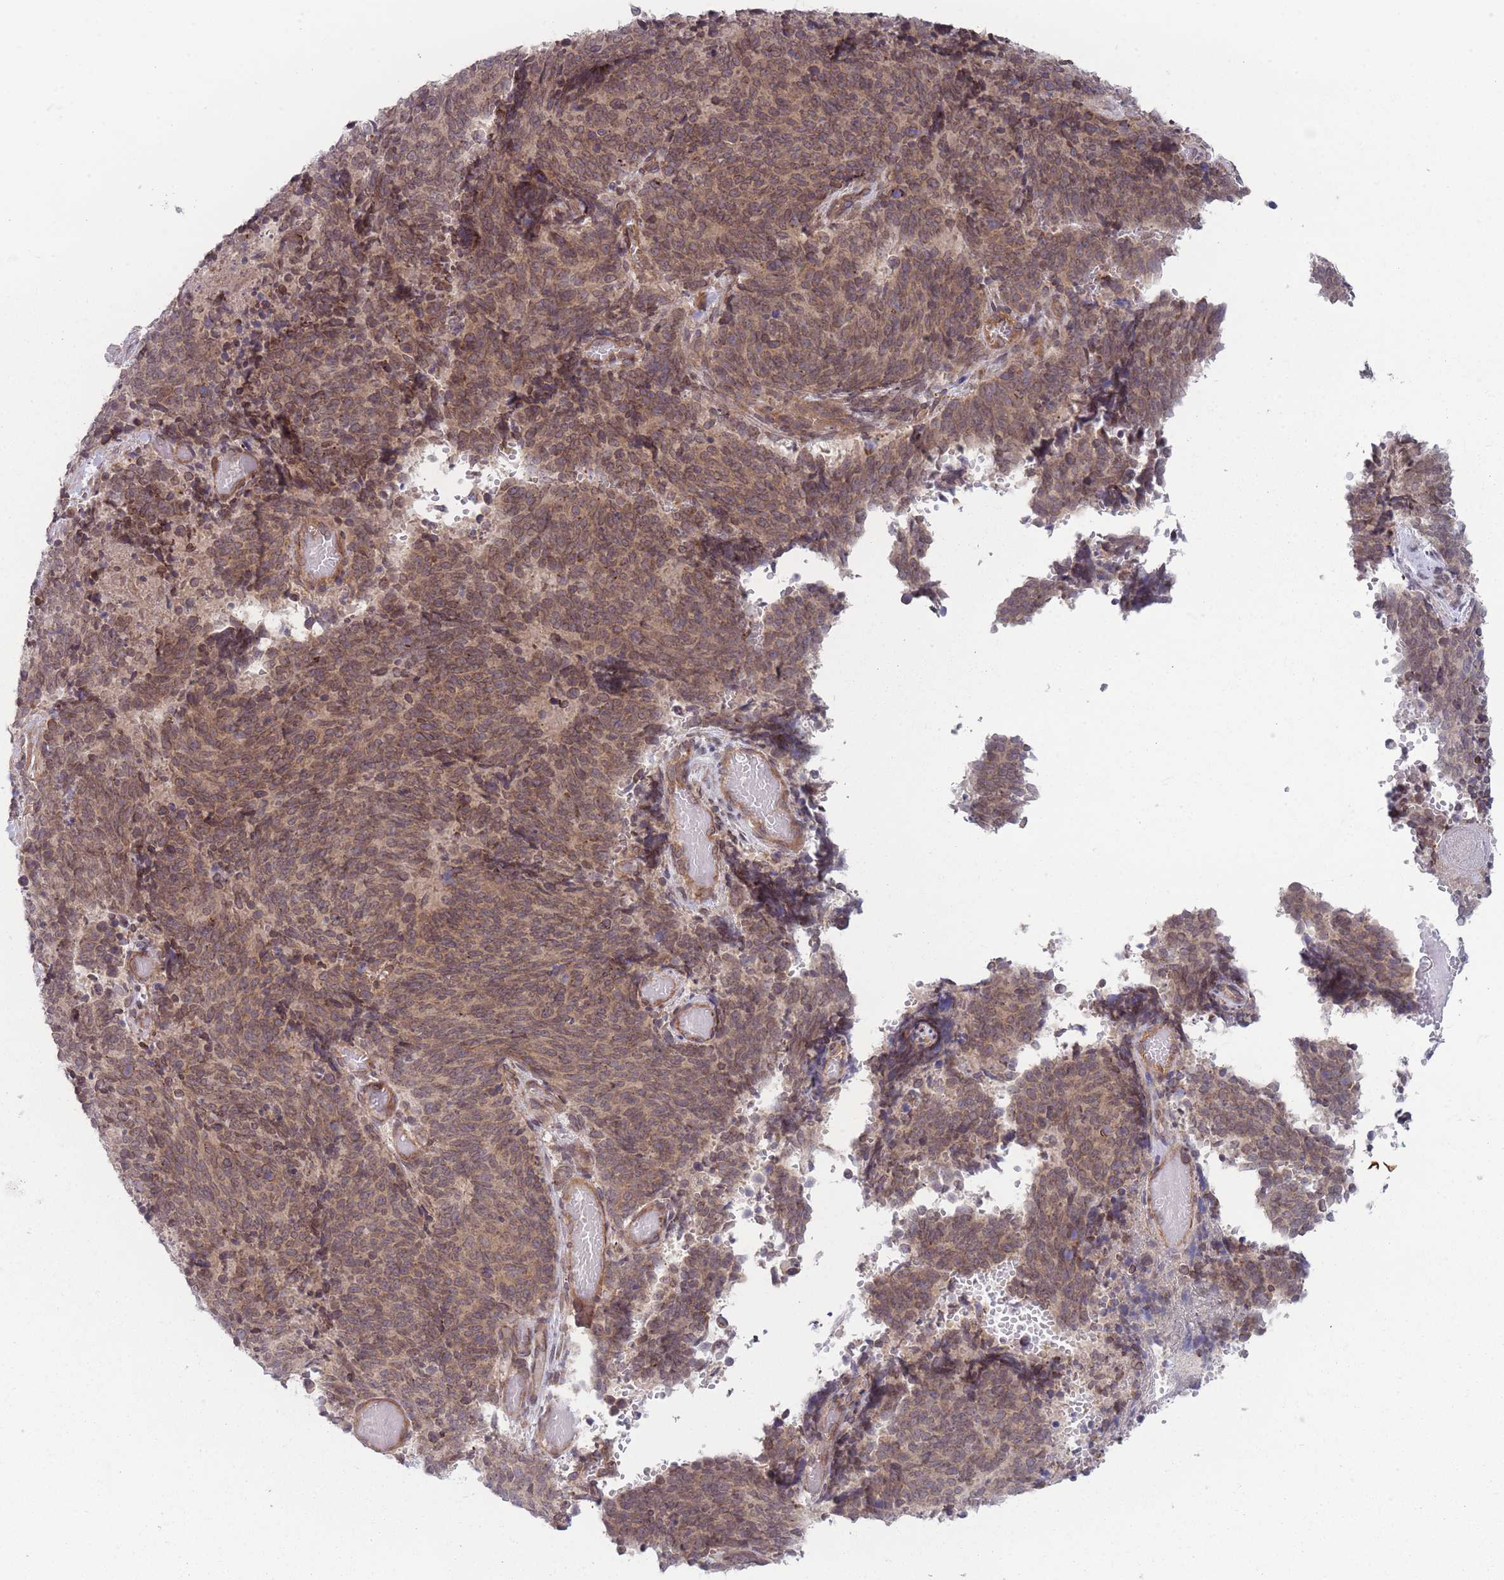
{"staining": {"intensity": "weak", "quantity": ">75%", "location": "cytoplasmic/membranous,nuclear"}, "tissue": "cervical cancer", "cell_type": "Tumor cells", "image_type": "cancer", "snomed": [{"axis": "morphology", "description": "Squamous cell carcinoma, NOS"}, {"axis": "topography", "description": "Cervix"}], "caption": "Tumor cells exhibit low levels of weak cytoplasmic/membranous and nuclear expression in about >75% of cells in cervical cancer. Nuclei are stained in blue.", "gene": "VRK2", "patient": {"sex": "female", "age": 29}}